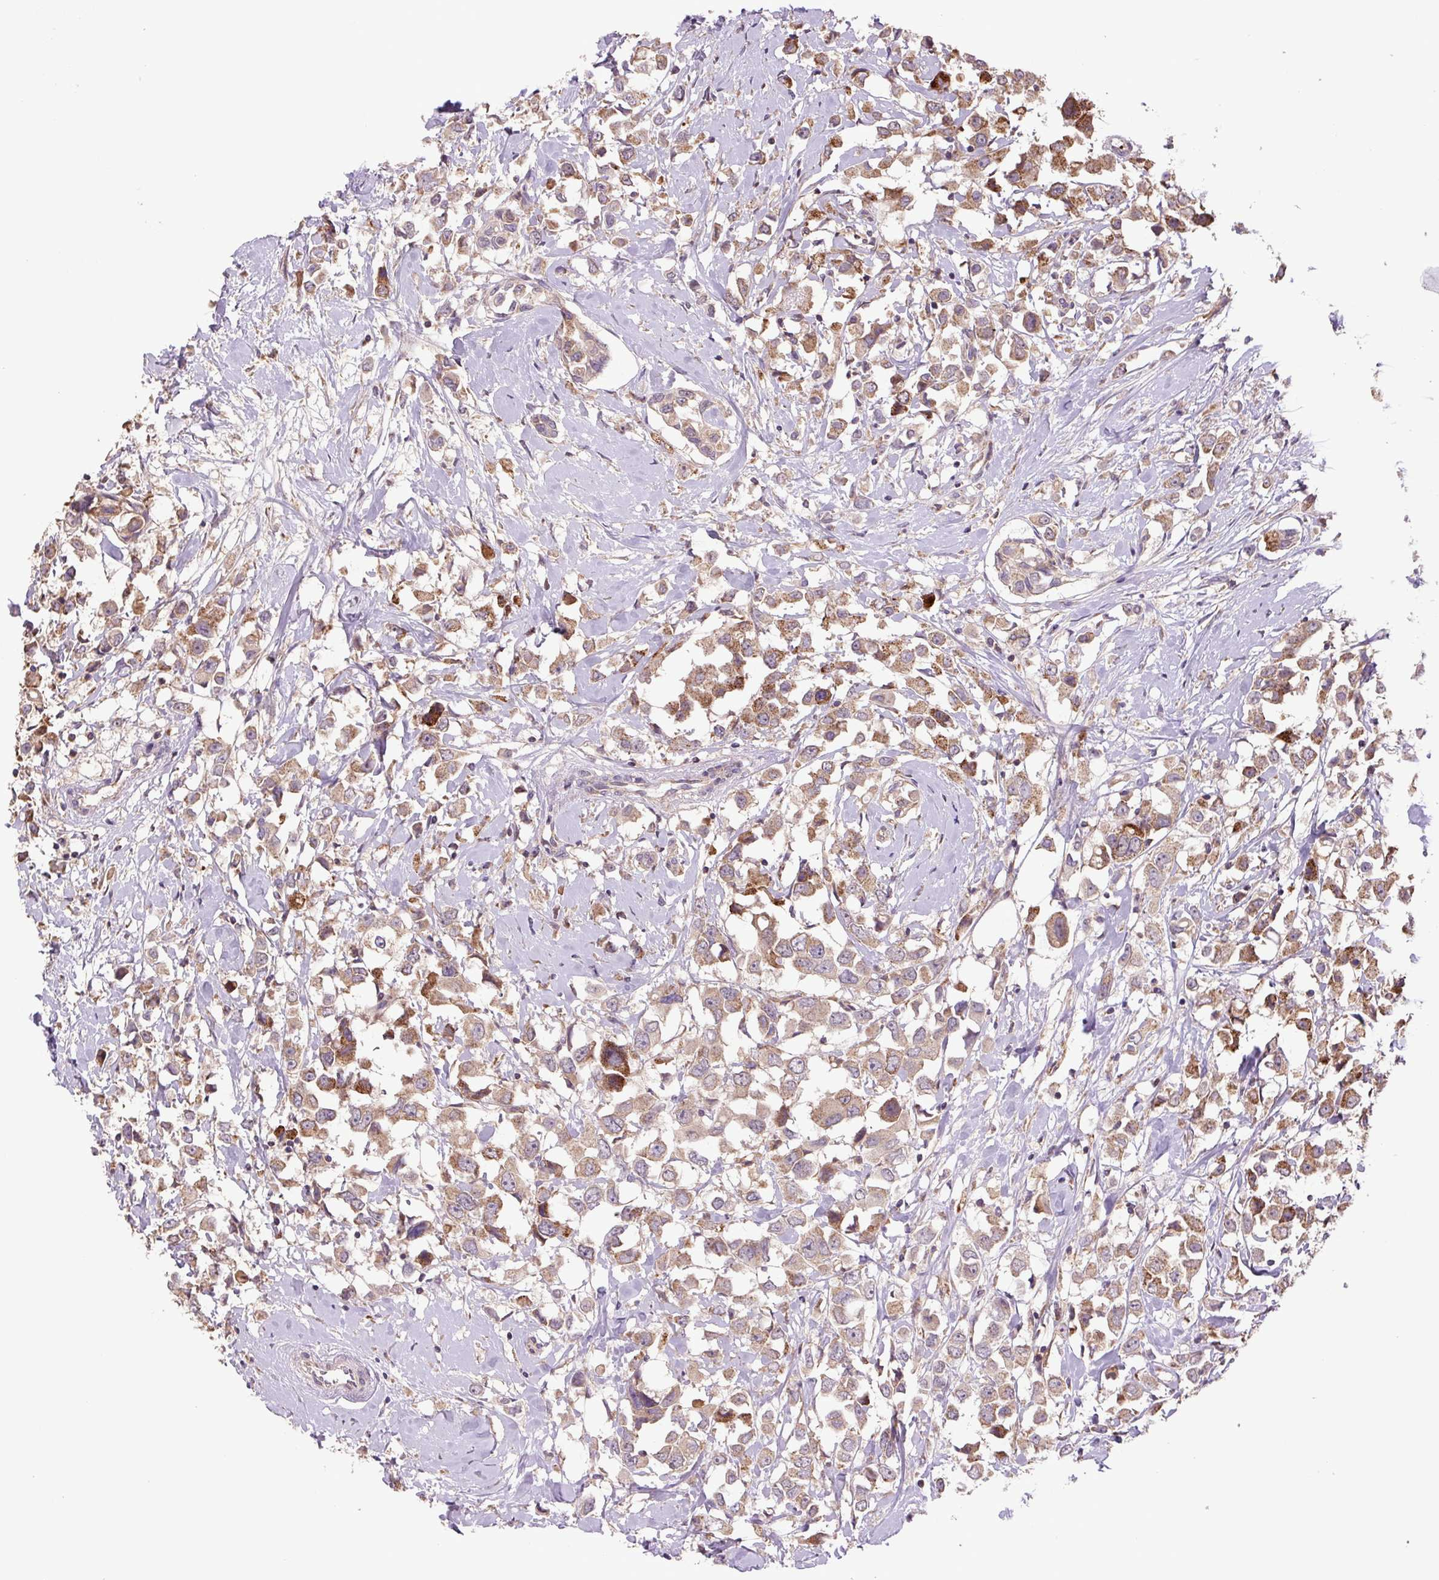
{"staining": {"intensity": "moderate", "quantity": ">75%", "location": "cytoplasmic/membranous"}, "tissue": "breast cancer", "cell_type": "Tumor cells", "image_type": "cancer", "snomed": [{"axis": "morphology", "description": "Duct carcinoma"}, {"axis": "topography", "description": "Breast"}], "caption": "Immunohistochemistry staining of breast cancer, which demonstrates medium levels of moderate cytoplasmic/membranous expression in approximately >75% of tumor cells indicating moderate cytoplasmic/membranous protein positivity. The staining was performed using DAB (brown) for protein detection and nuclei were counterstained in hematoxylin (blue).", "gene": "TMEM160", "patient": {"sex": "female", "age": 61}}